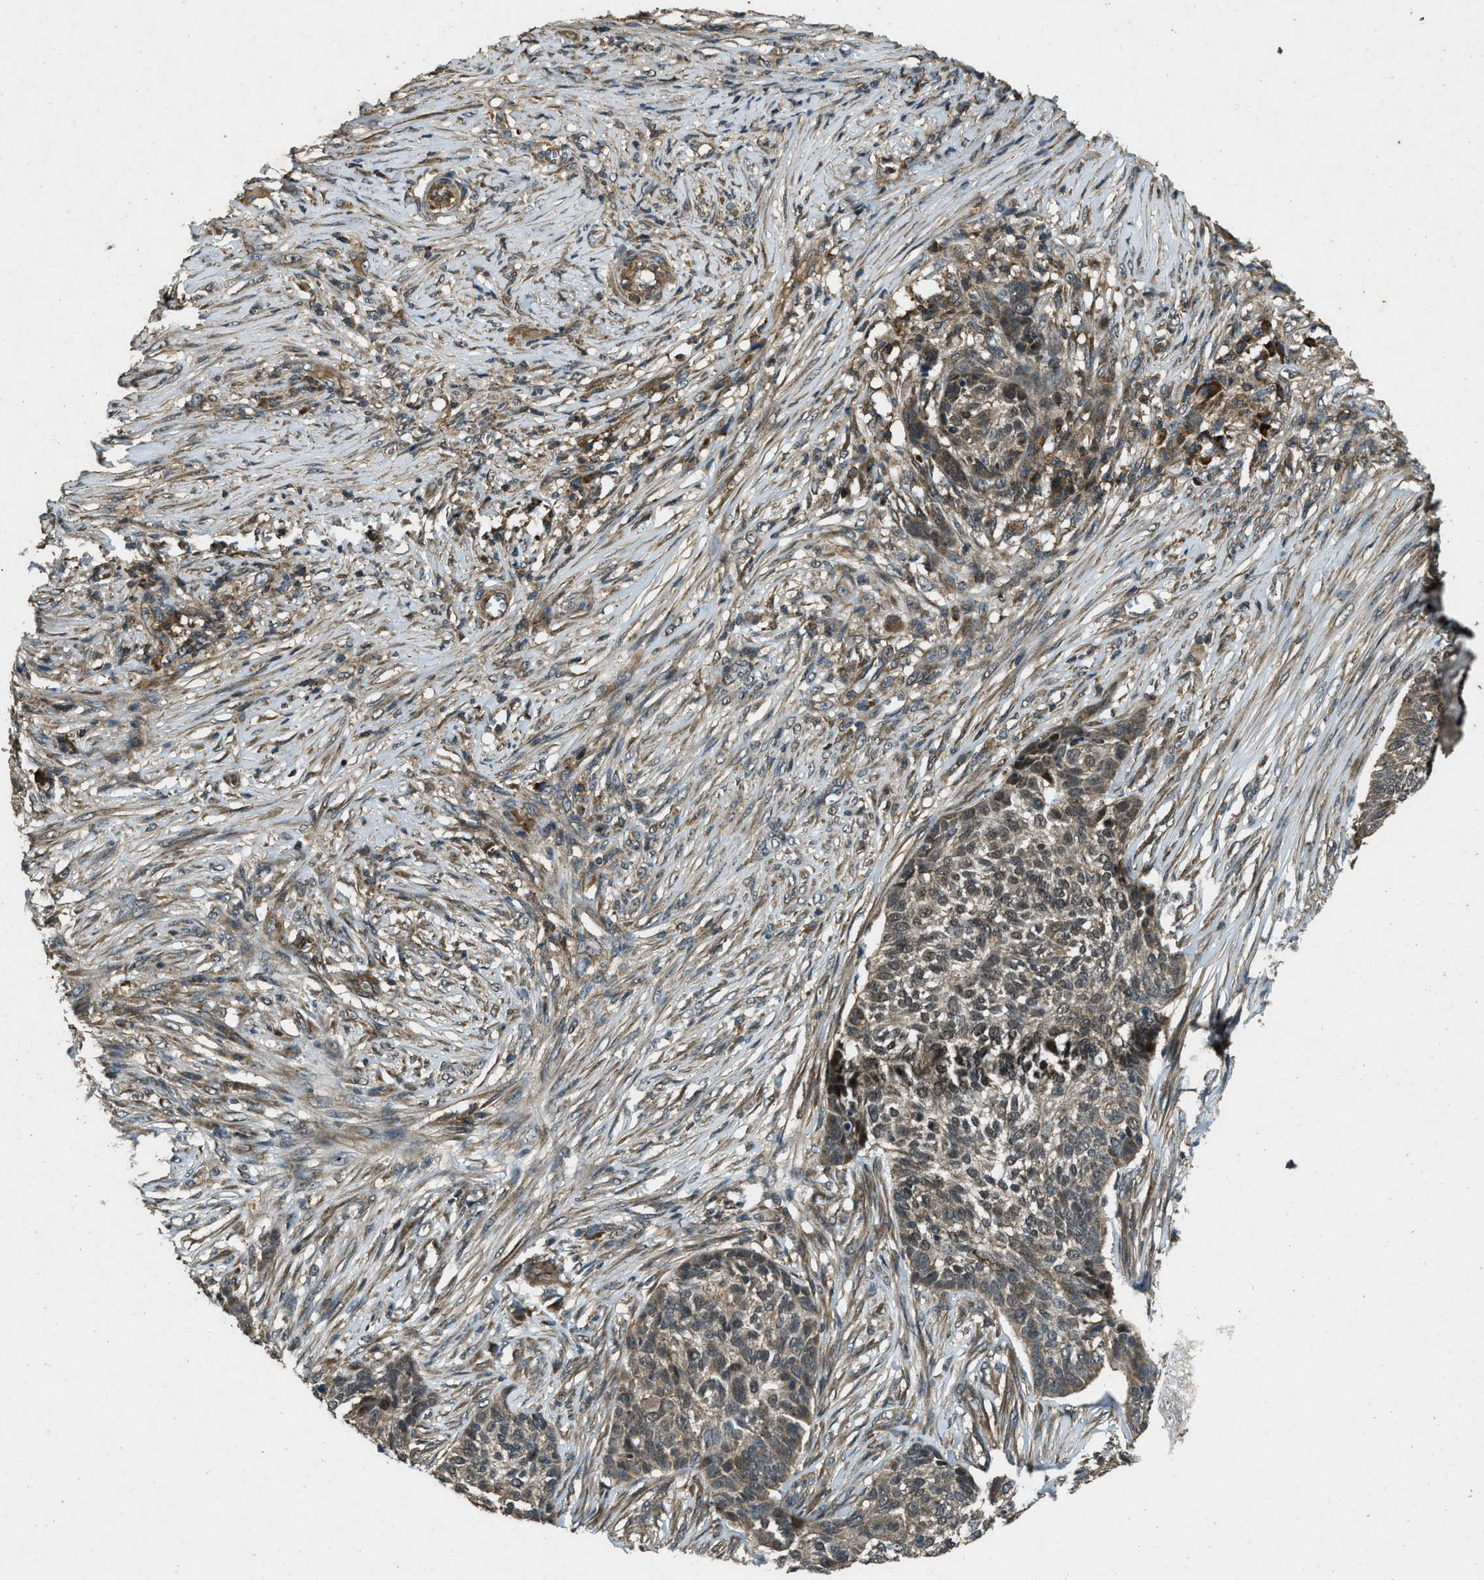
{"staining": {"intensity": "weak", "quantity": ">75%", "location": "cytoplasmic/membranous"}, "tissue": "skin cancer", "cell_type": "Tumor cells", "image_type": "cancer", "snomed": [{"axis": "morphology", "description": "Basal cell carcinoma"}, {"axis": "topography", "description": "Skin"}], "caption": "Skin cancer (basal cell carcinoma) tissue displays weak cytoplasmic/membranous expression in about >75% of tumor cells, visualized by immunohistochemistry.", "gene": "ATP8B1", "patient": {"sex": "male", "age": 85}}